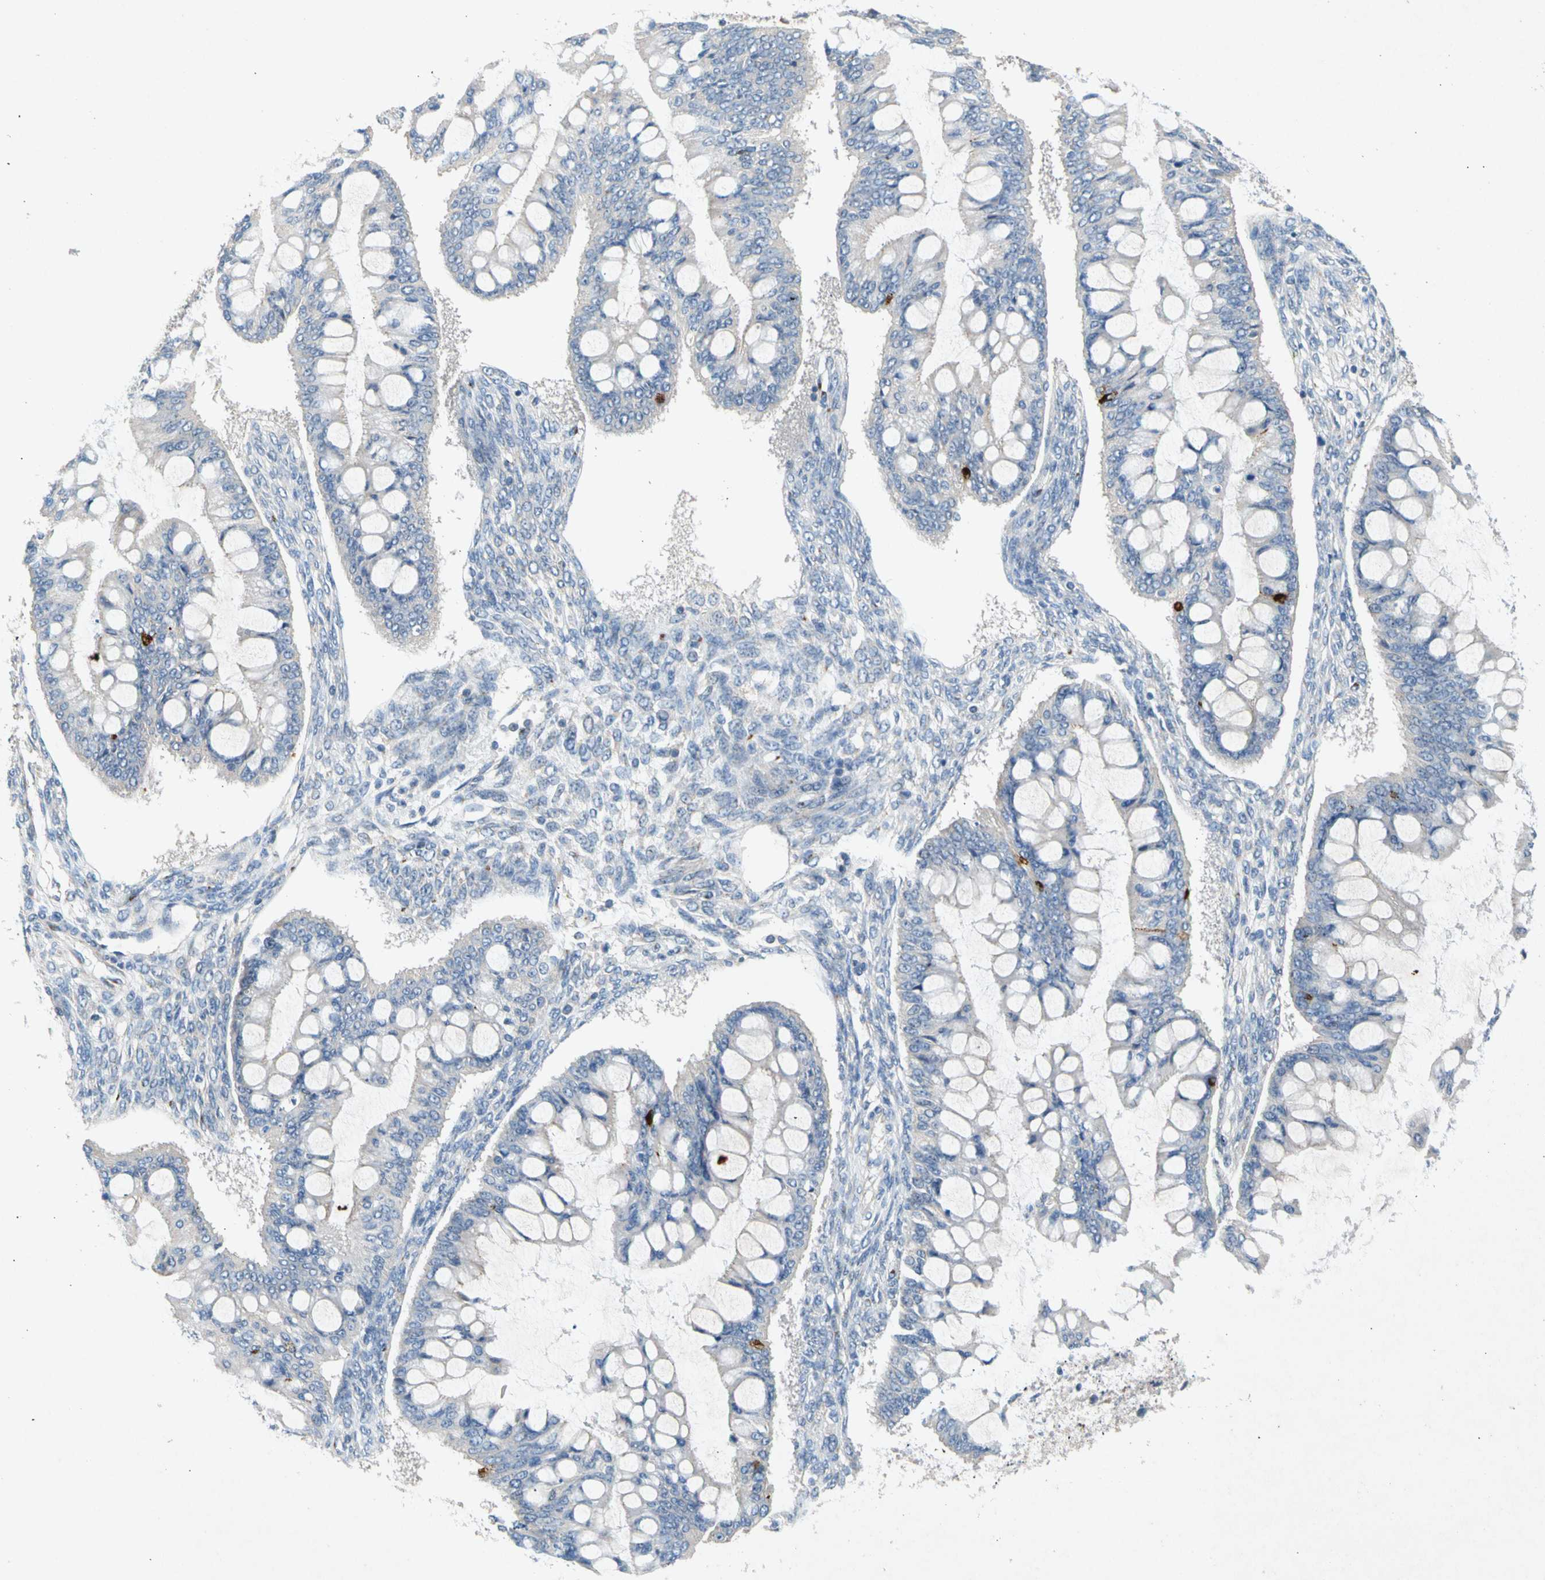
{"staining": {"intensity": "negative", "quantity": "none", "location": "none"}, "tissue": "ovarian cancer", "cell_type": "Tumor cells", "image_type": "cancer", "snomed": [{"axis": "morphology", "description": "Cystadenocarcinoma, mucinous, NOS"}, {"axis": "topography", "description": "Ovary"}], "caption": "Tumor cells are negative for protein expression in human mucinous cystadenocarcinoma (ovarian). (DAB immunohistochemistry, high magnification).", "gene": "GASK1B", "patient": {"sex": "female", "age": 73}}